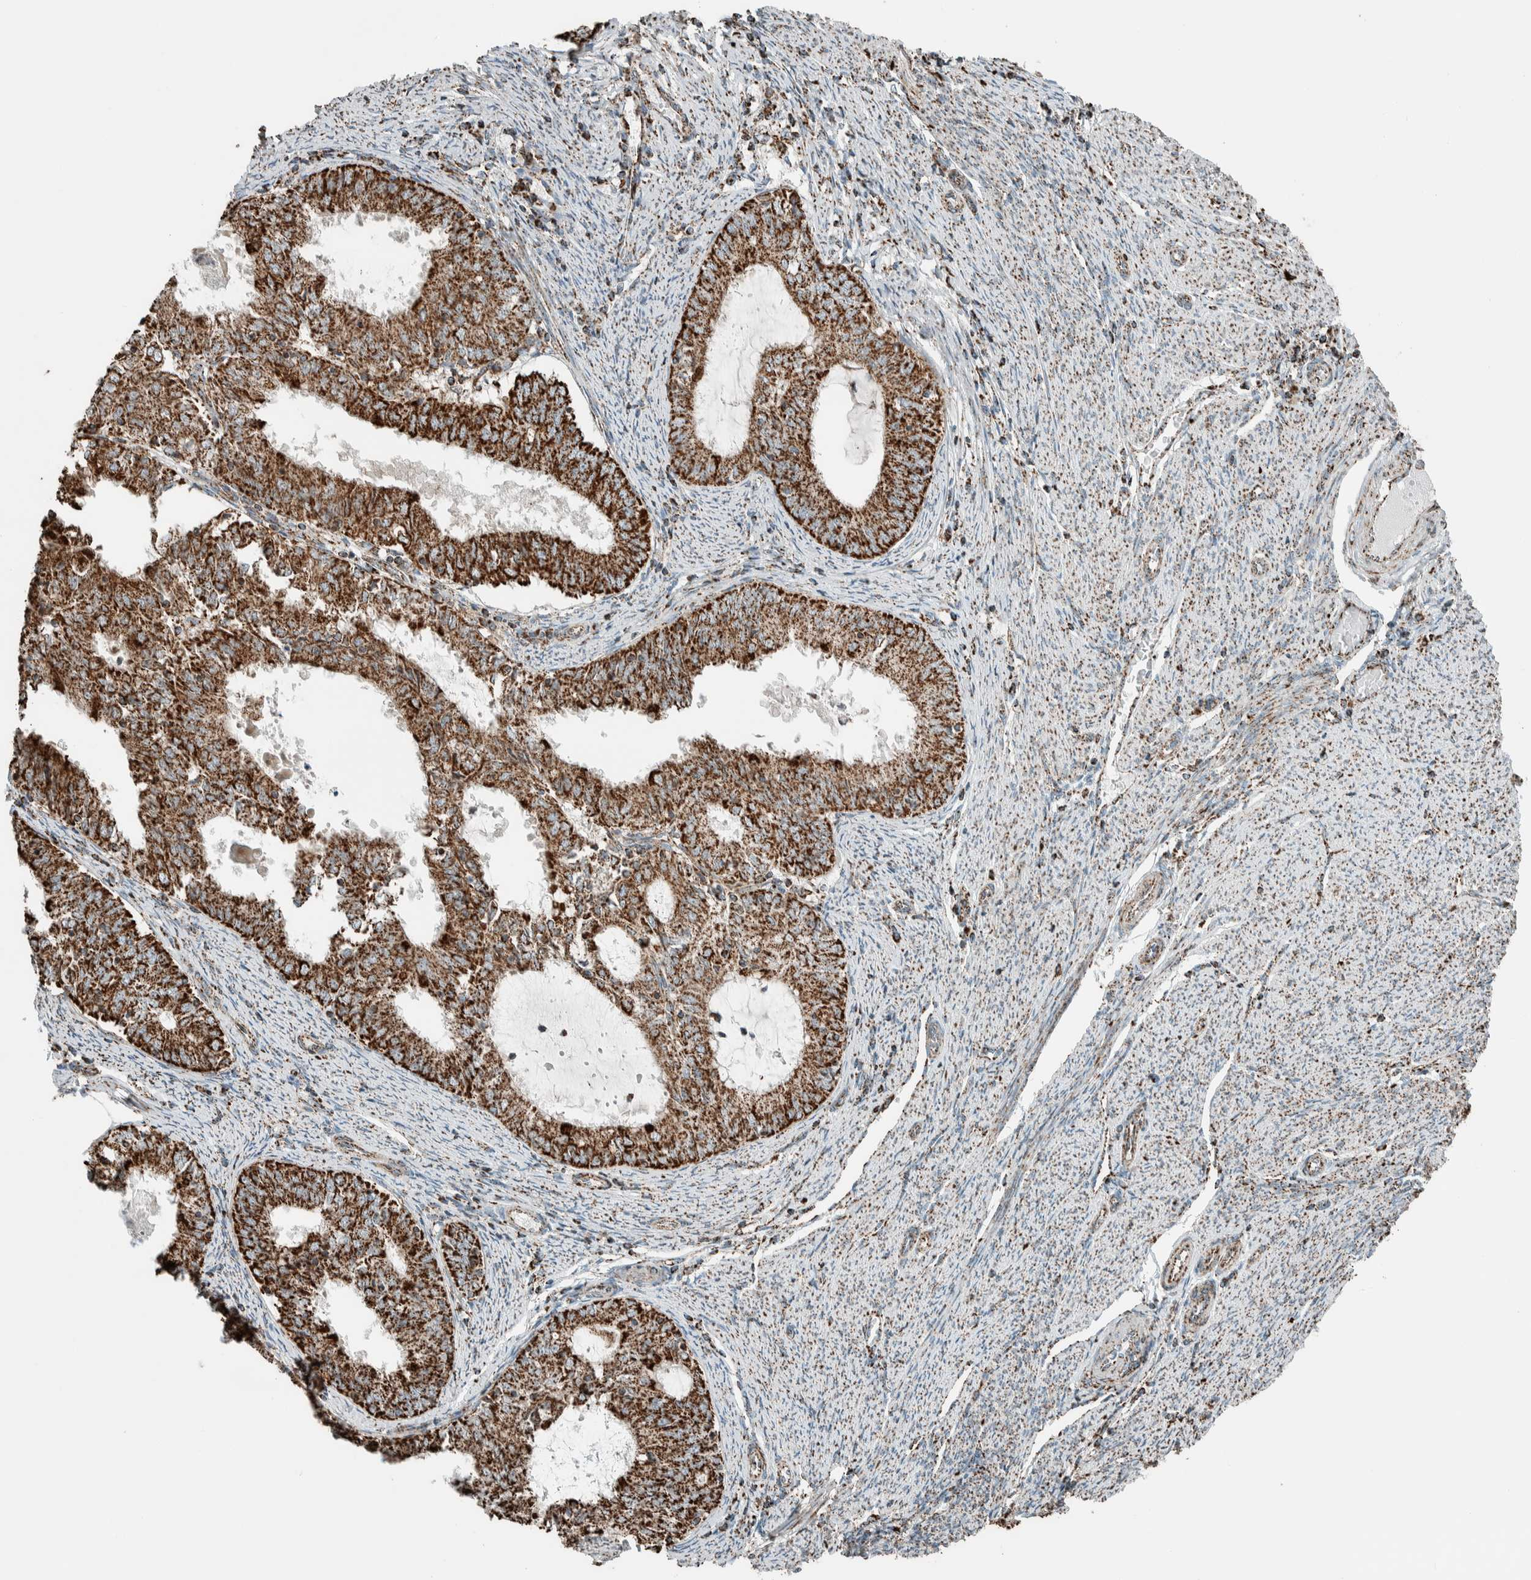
{"staining": {"intensity": "strong", "quantity": ">75%", "location": "cytoplasmic/membranous"}, "tissue": "endometrial cancer", "cell_type": "Tumor cells", "image_type": "cancer", "snomed": [{"axis": "morphology", "description": "Adenocarcinoma, NOS"}, {"axis": "topography", "description": "Endometrium"}], "caption": "Endometrial cancer stained for a protein exhibits strong cytoplasmic/membranous positivity in tumor cells. (DAB = brown stain, brightfield microscopy at high magnification).", "gene": "ZNF454", "patient": {"sex": "female", "age": 57}}